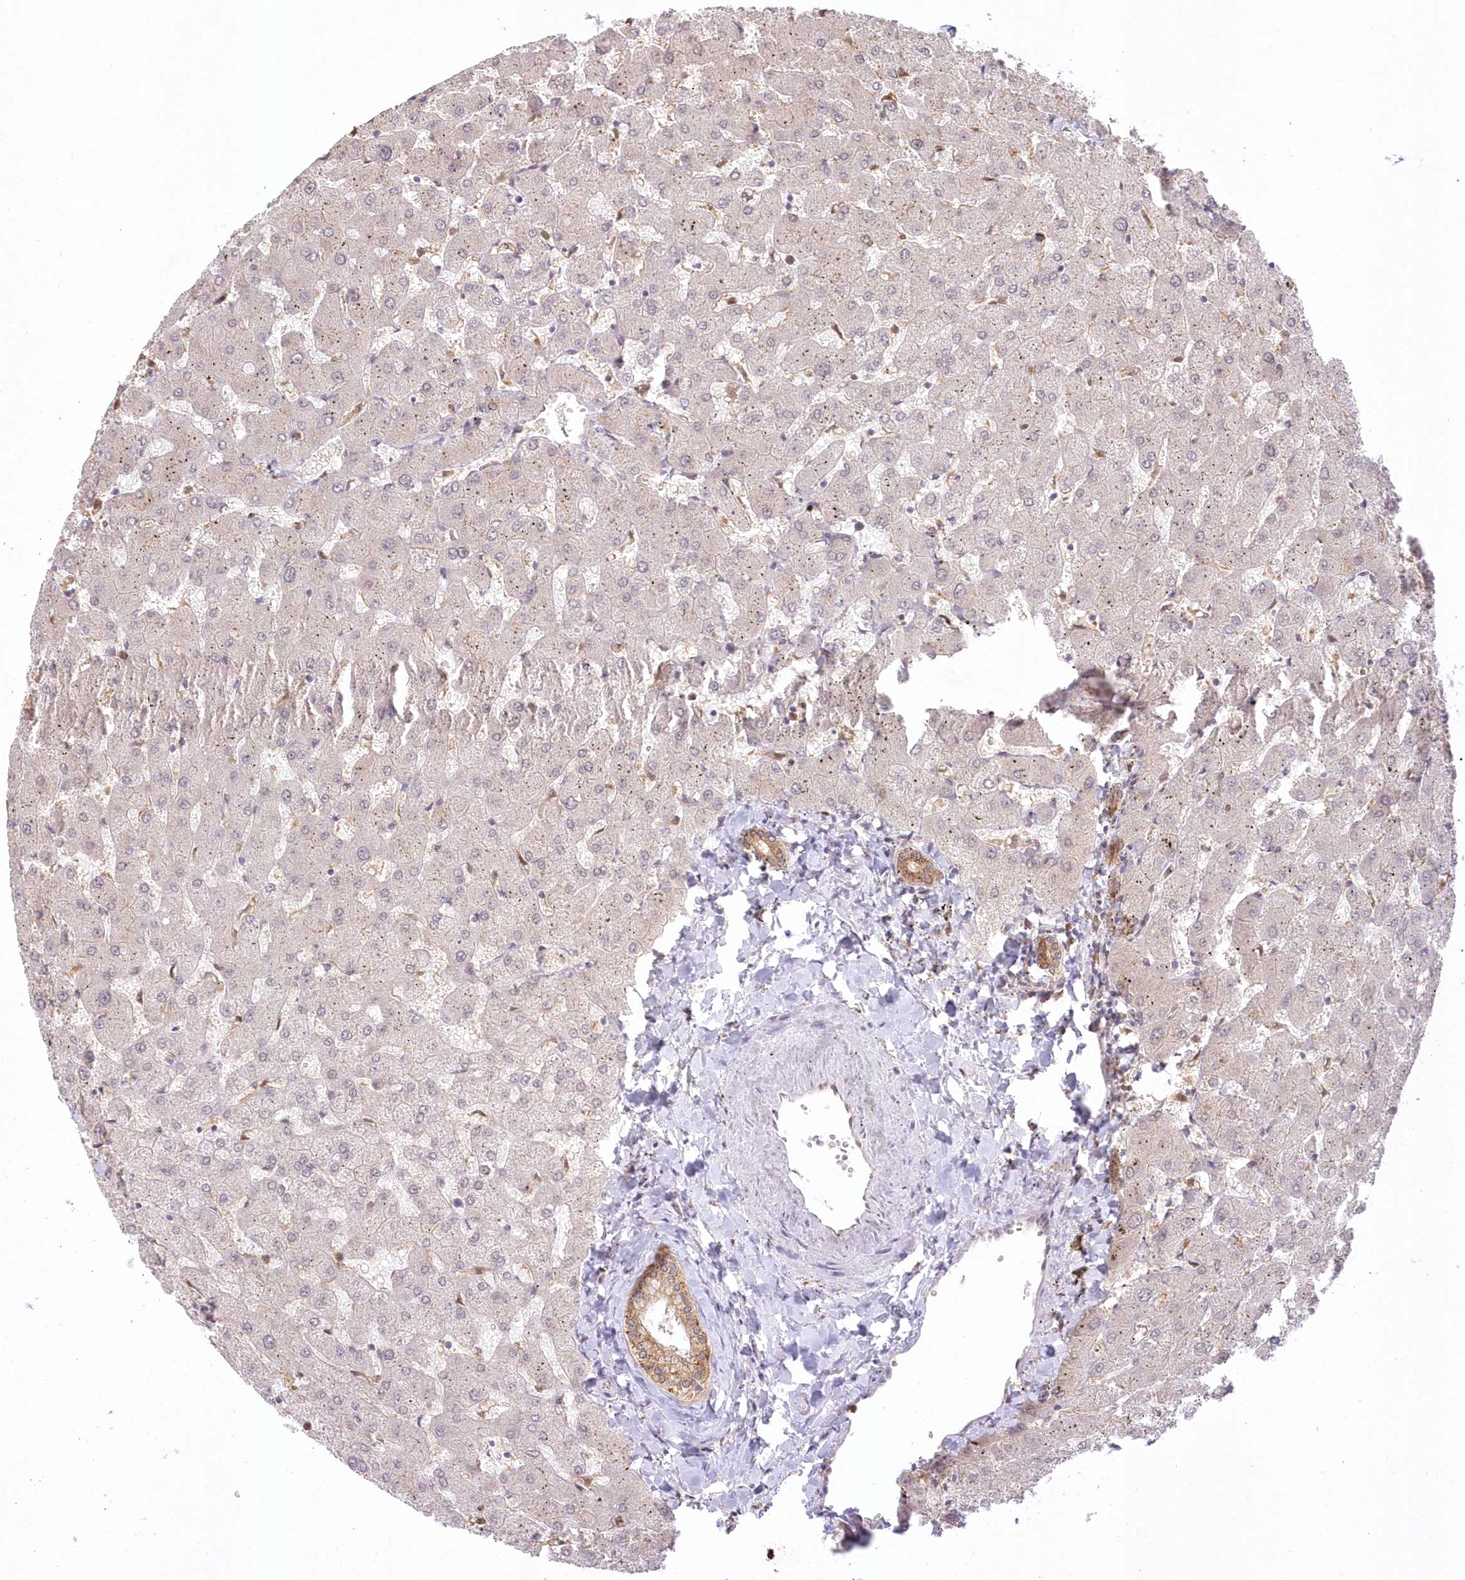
{"staining": {"intensity": "moderate", "quantity": ">75%", "location": "cytoplasmic/membranous"}, "tissue": "liver", "cell_type": "Cholangiocytes", "image_type": "normal", "snomed": [{"axis": "morphology", "description": "Normal tissue, NOS"}, {"axis": "topography", "description": "Liver"}], "caption": "Immunohistochemistry (DAB (3,3'-diaminobenzidine)) staining of unremarkable liver reveals moderate cytoplasmic/membranous protein positivity in about >75% of cholangiocytes.", "gene": "RNPEP", "patient": {"sex": "female", "age": 63}}